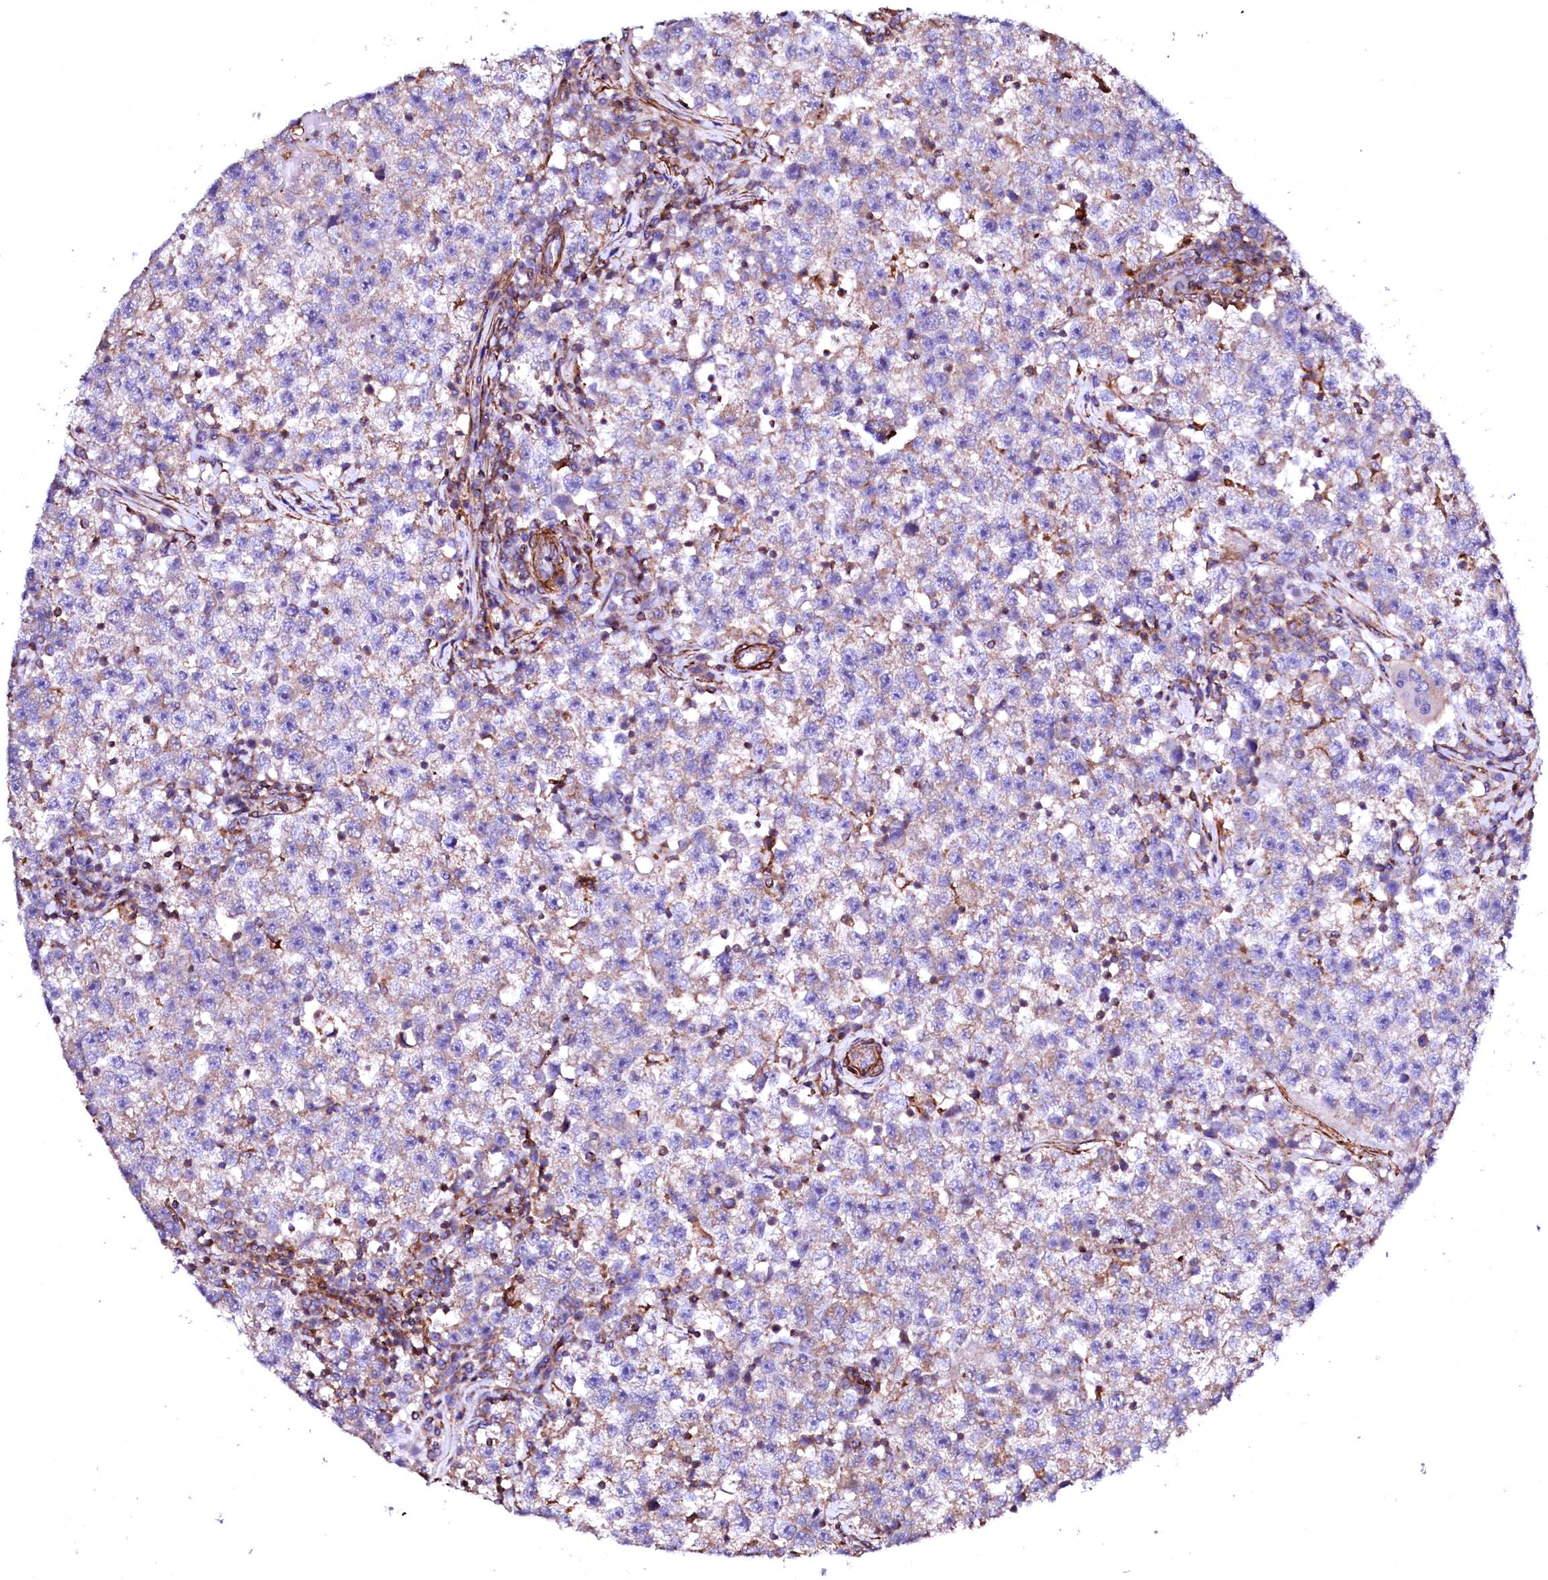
{"staining": {"intensity": "weak", "quantity": ">75%", "location": "cytoplasmic/membranous"}, "tissue": "testis cancer", "cell_type": "Tumor cells", "image_type": "cancer", "snomed": [{"axis": "morphology", "description": "Seminoma, NOS"}, {"axis": "topography", "description": "Testis"}], "caption": "IHC staining of seminoma (testis), which shows low levels of weak cytoplasmic/membranous expression in about >75% of tumor cells indicating weak cytoplasmic/membranous protein staining. The staining was performed using DAB (3,3'-diaminobenzidine) (brown) for protein detection and nuclei were counterstained in hematoxylin (blue).", "gene": "GPR176", "patient": {"sex": "male", "age": 22}}